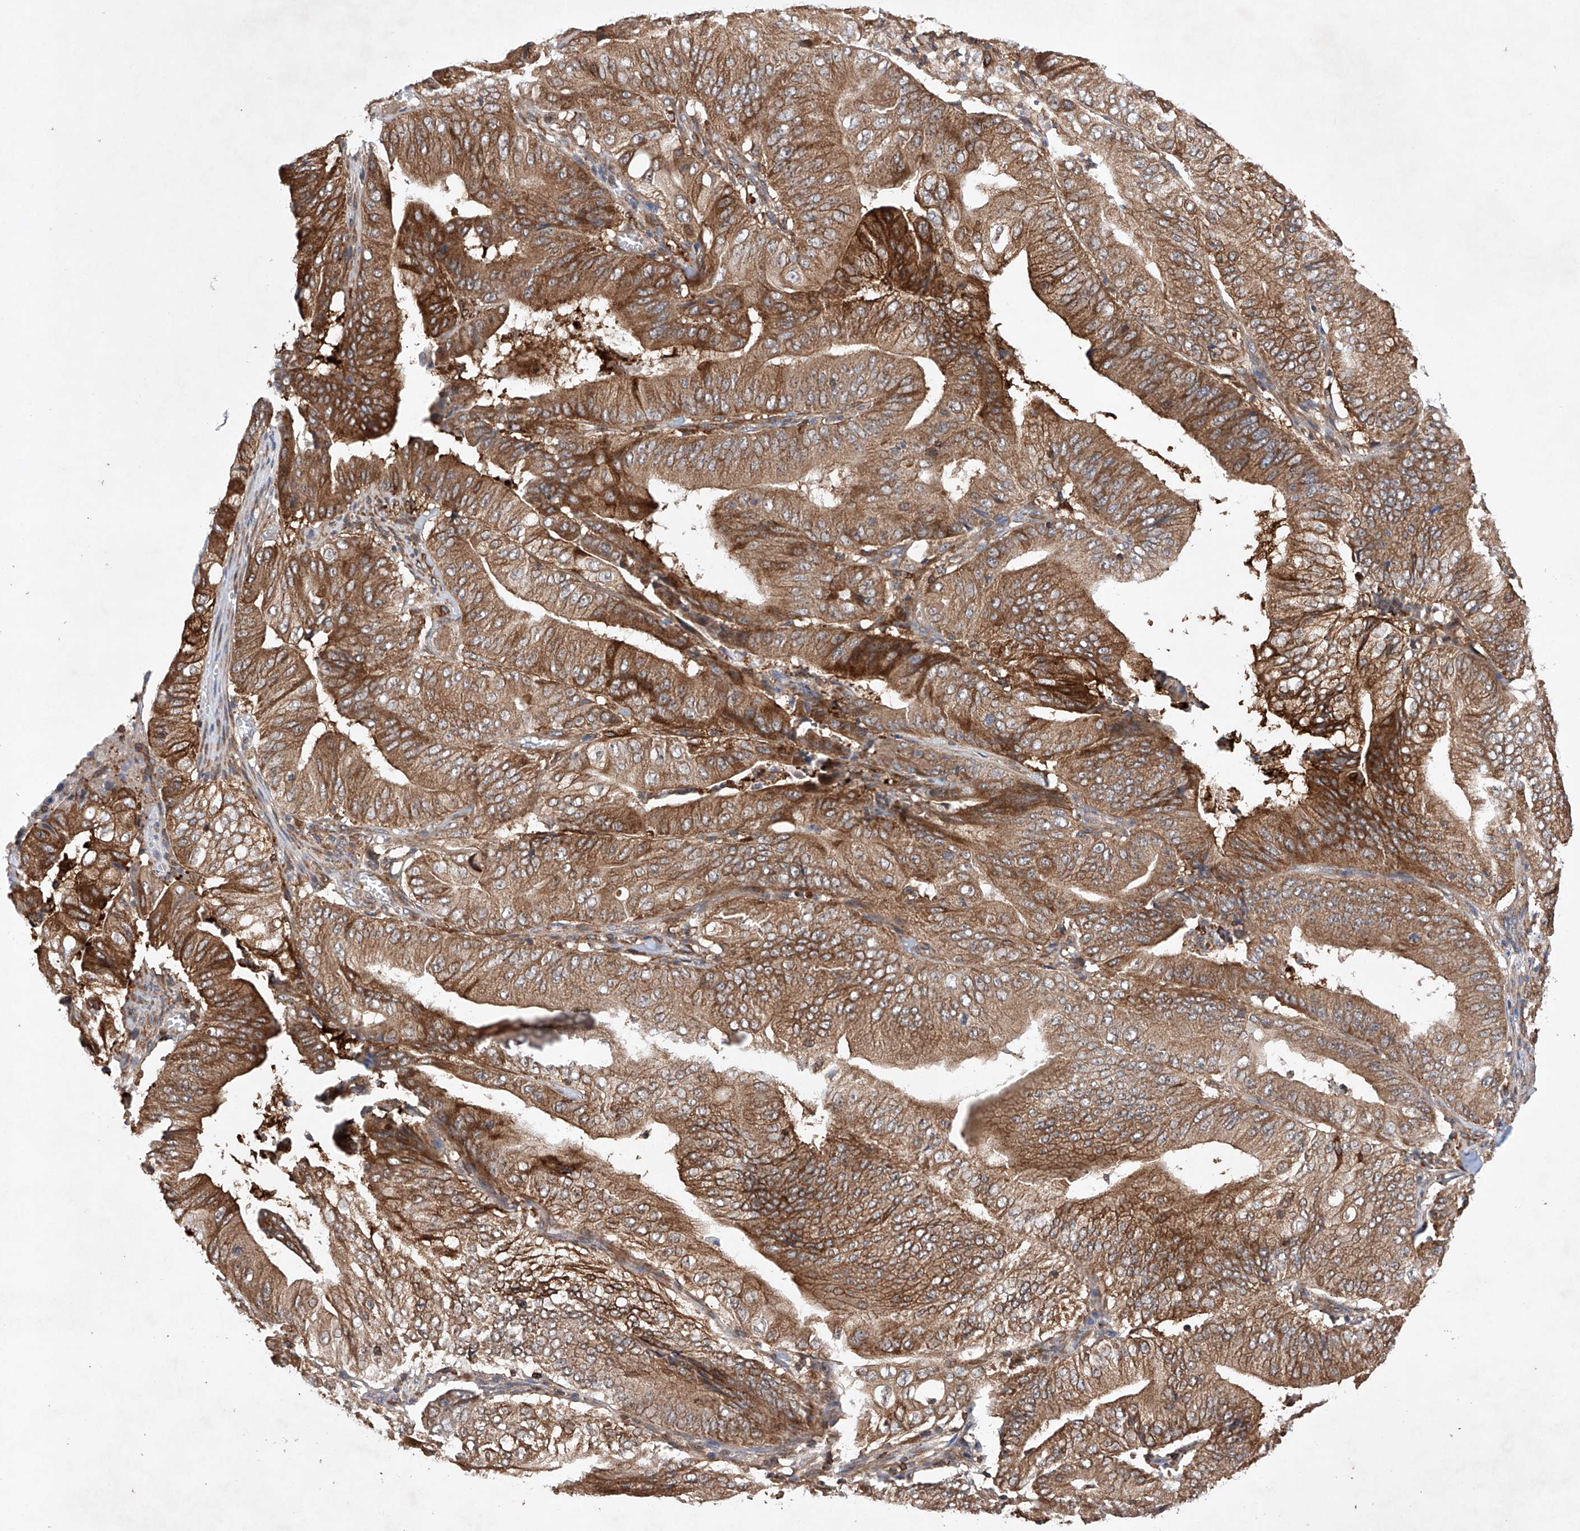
{"staining": {"intensity": "strong", "quantity": ">75%", "location": "cytoplasmic/membranous"}, "tissue": "pancreatic cancer", "cell_type": "Tumor cells", "image_type": "cancer", "snomed": [{"axis": "morphology", "description": "Adenocarcinoma, NOS"}, {"axis": "topography", "description": "Pancreas"}], "caption": "Pancreatic adenocarcinoma was stained to show a protein in brown. There is high levels of strong cytoplasmic/membranous staining in about >75% of tumor cells.", "gene": "TIMM23", "patient": {"sex": "female", "age": 77}}